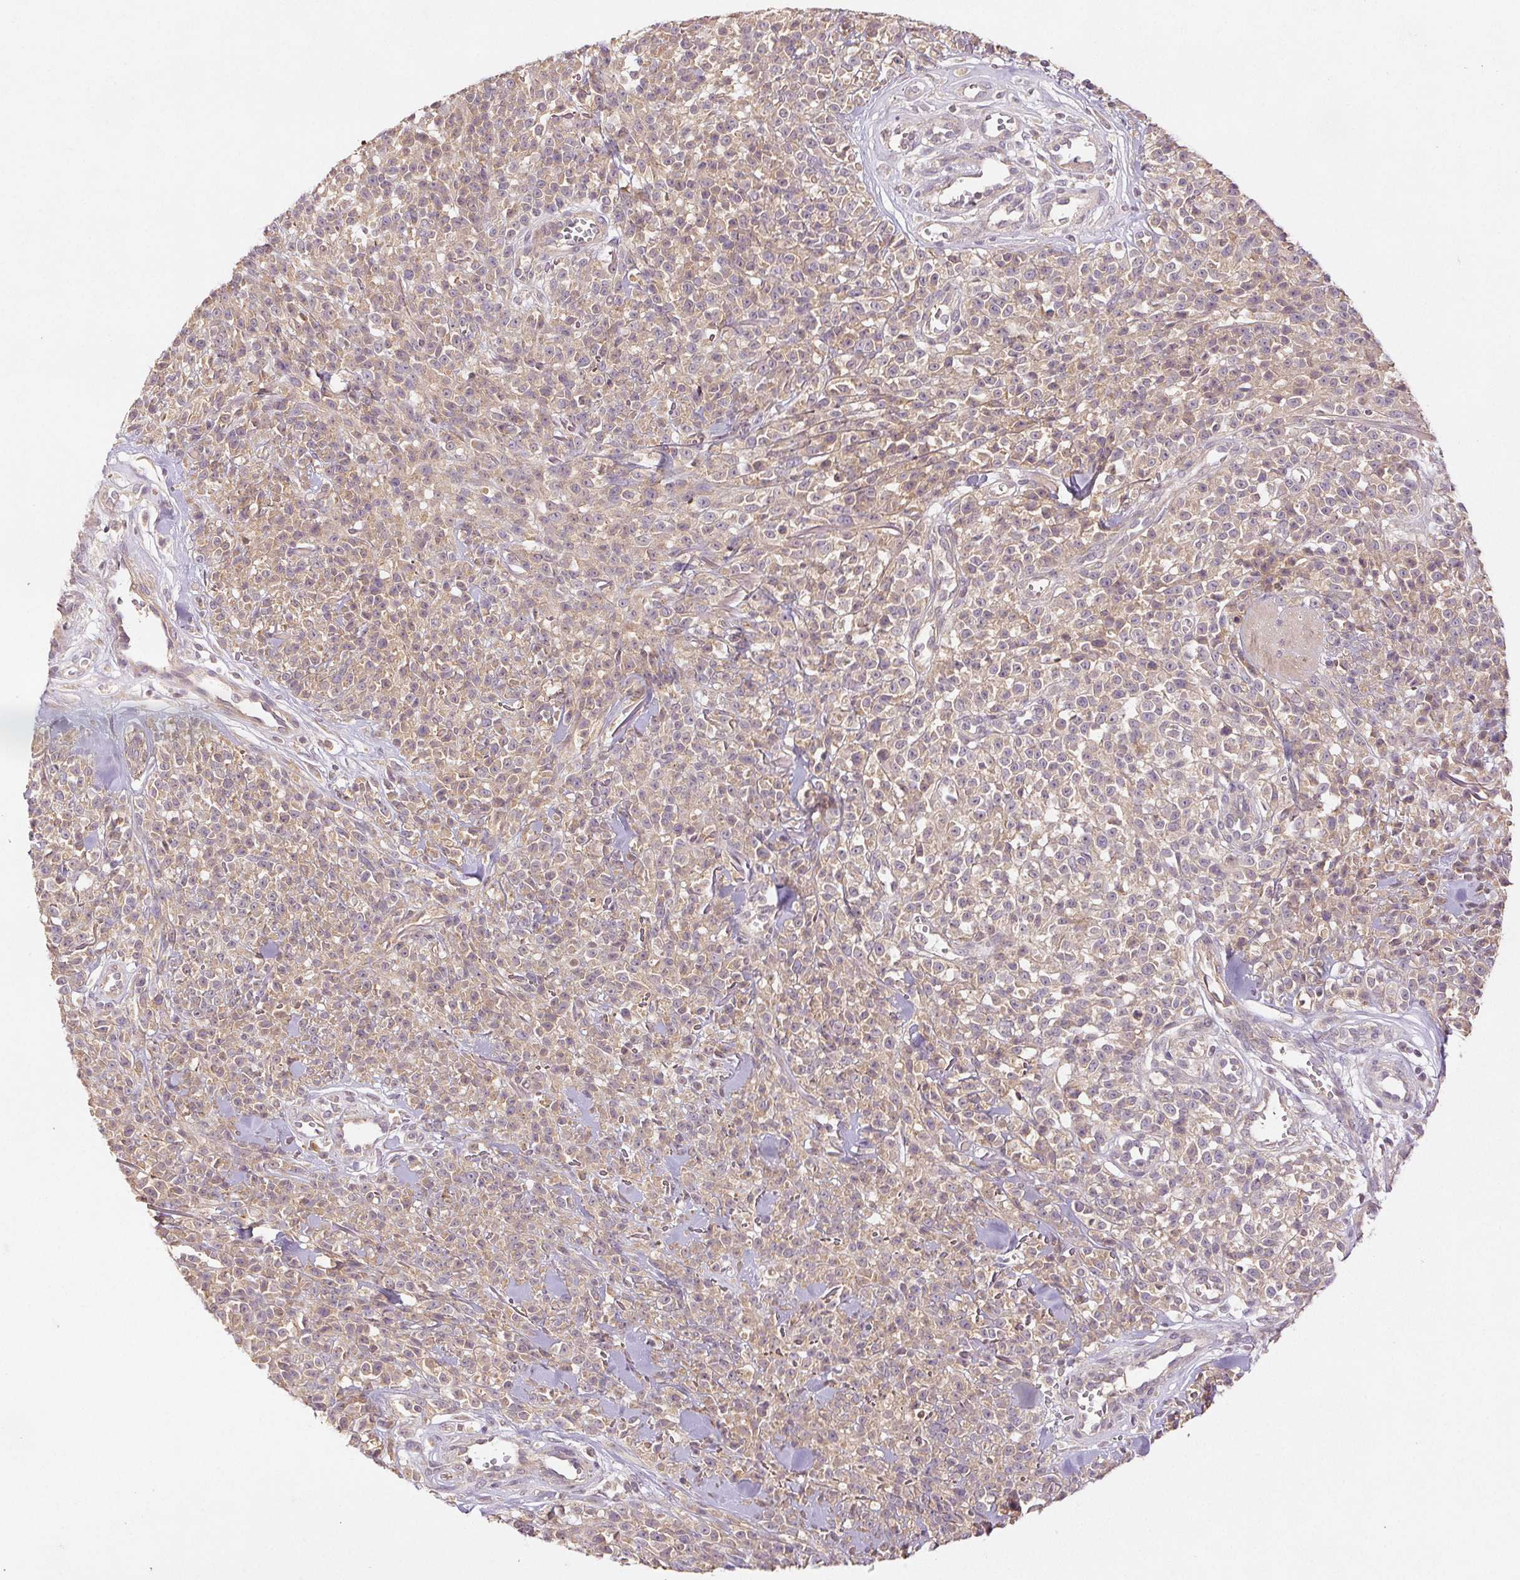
{"staining": {"intensity": "weak", "quantity": ">75%", "location": "cytoplasmic/membranous"}, "tissue": "melanoma", "cell_type": "Tumor cells", "image_type": "cancer", "snomed": [{"axis": "morphology", "description": "Malignant melanoma, NOS"}, {"axis": "topography", "description": "Skin"}, {"axis": "topography", "description": "Skin of trunk"}], "caption": "This is an image of immunohistochemistry (IHC) staining of melanoma, which shows weak staining in the cytoplasmic/membranous of tumor cells.", "gene": "YIF1B", "patient": {"sex": "male", "age": 74}}